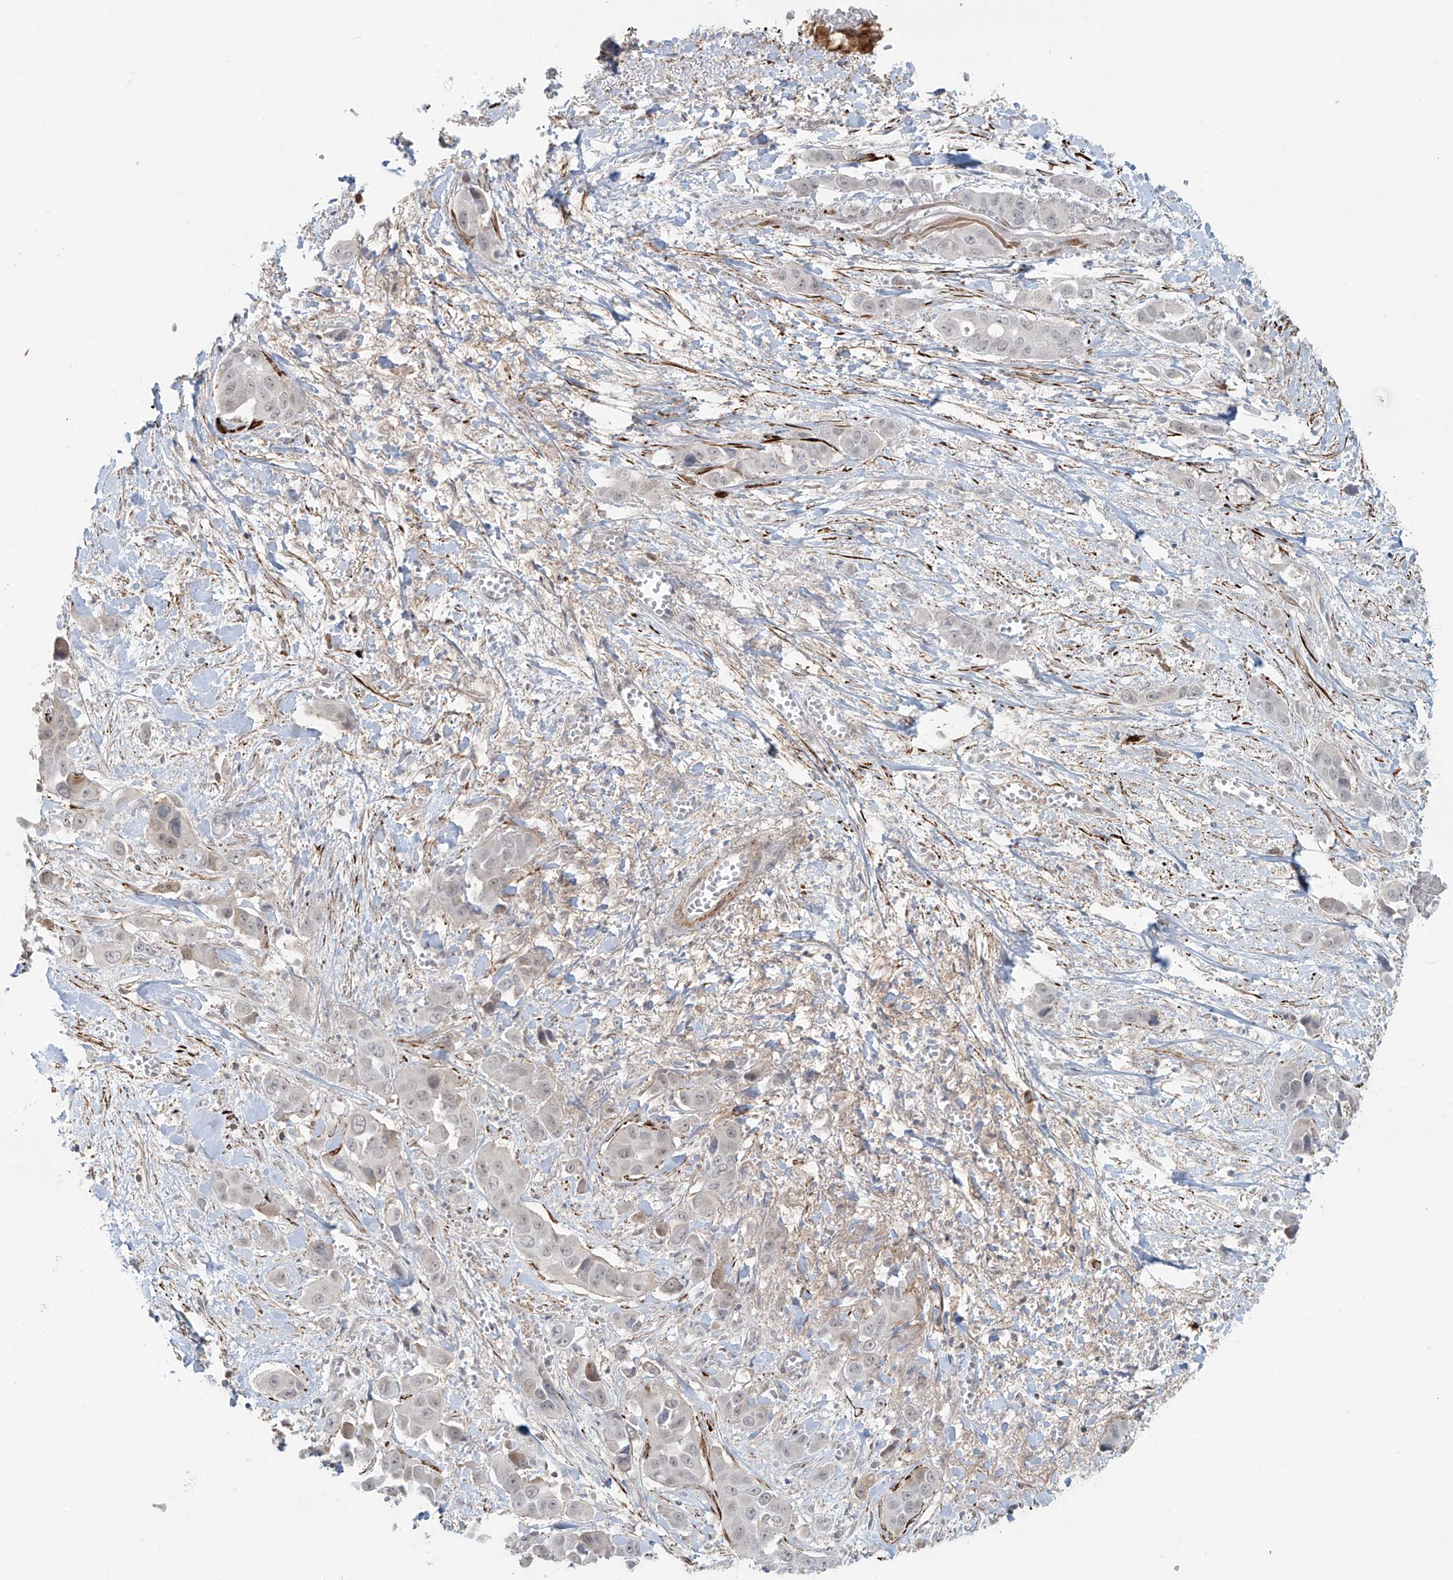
{"staining": {"intensity": "negative", "quantity": "none", "location": "none"}, "tissue": "liver cancer", "cell_type": "Tumor cells", "image_type": "cancer", "snomed": [{"axis": "morphology", "description": "Cholangiocarcinoma"}, {"axis": "topography", "description": "Liver"}], "caption": "Protein analysis of liver cancer (cholangiocarcinoma) demonstrates no significant expression in tumor cells.", "gene": "RASGEF1A", "patient": {"sex": "female", "age": 52}}